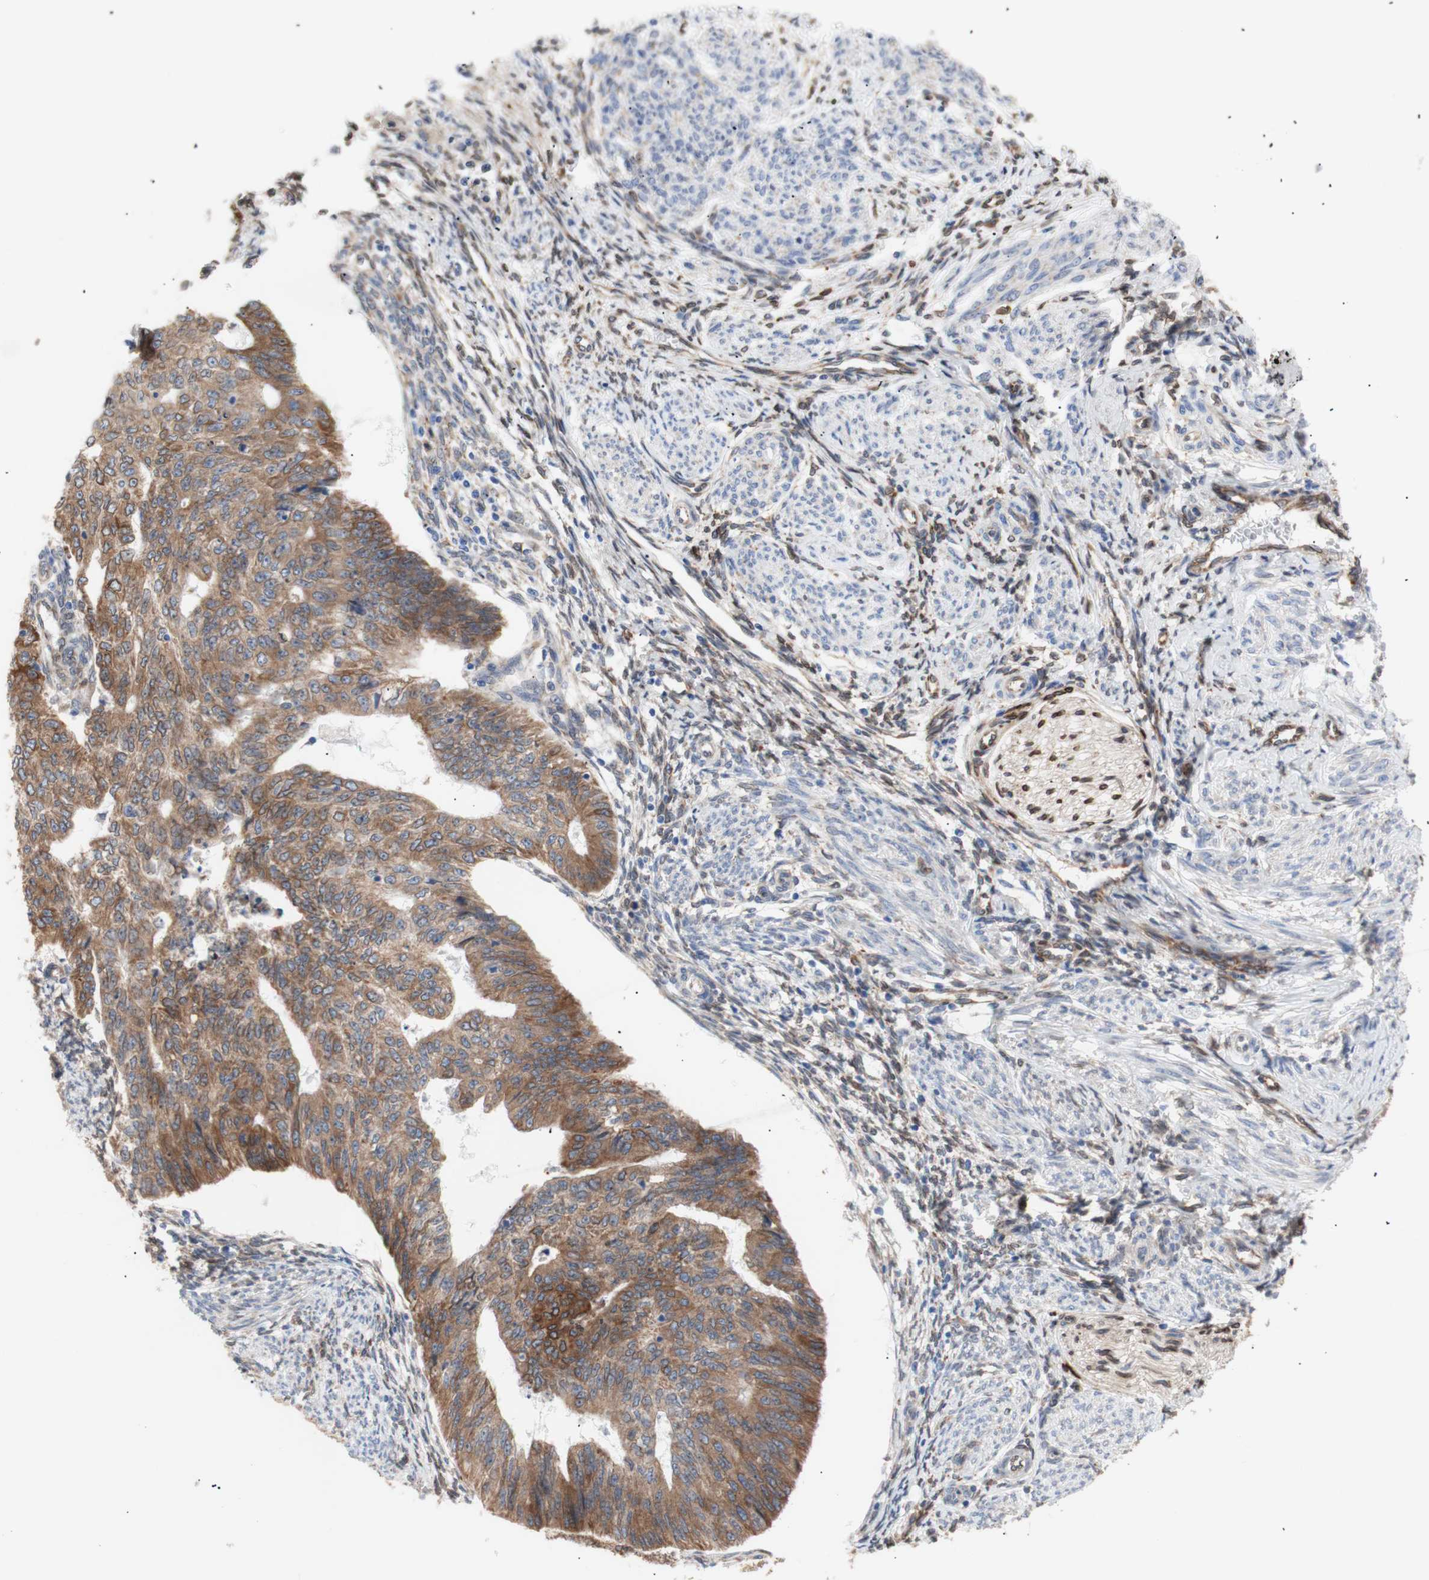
{"staining": {"intensity": "moderate", "quantity": ">75%", "location": "cytoplasmic/membranous"}, "tissue": "endometrial cancer", "cell_type": "Tumor cells", "image_type": "cancer", "snomed": [{"axis": "morphology", "description": "Adenocarcinoma, NOS"}, {"axis": "topography", "description": "Endometrium"}], "caption": "This is an image of immunohistochemistry (IHC) staining of endometrial cancer (adenocarcinoma), which shows moderate expression in the cytoplasmic/membranous of tumor cells.", "gene": "ERLIN1", "patient": {"sex": "female", "age": 32}}